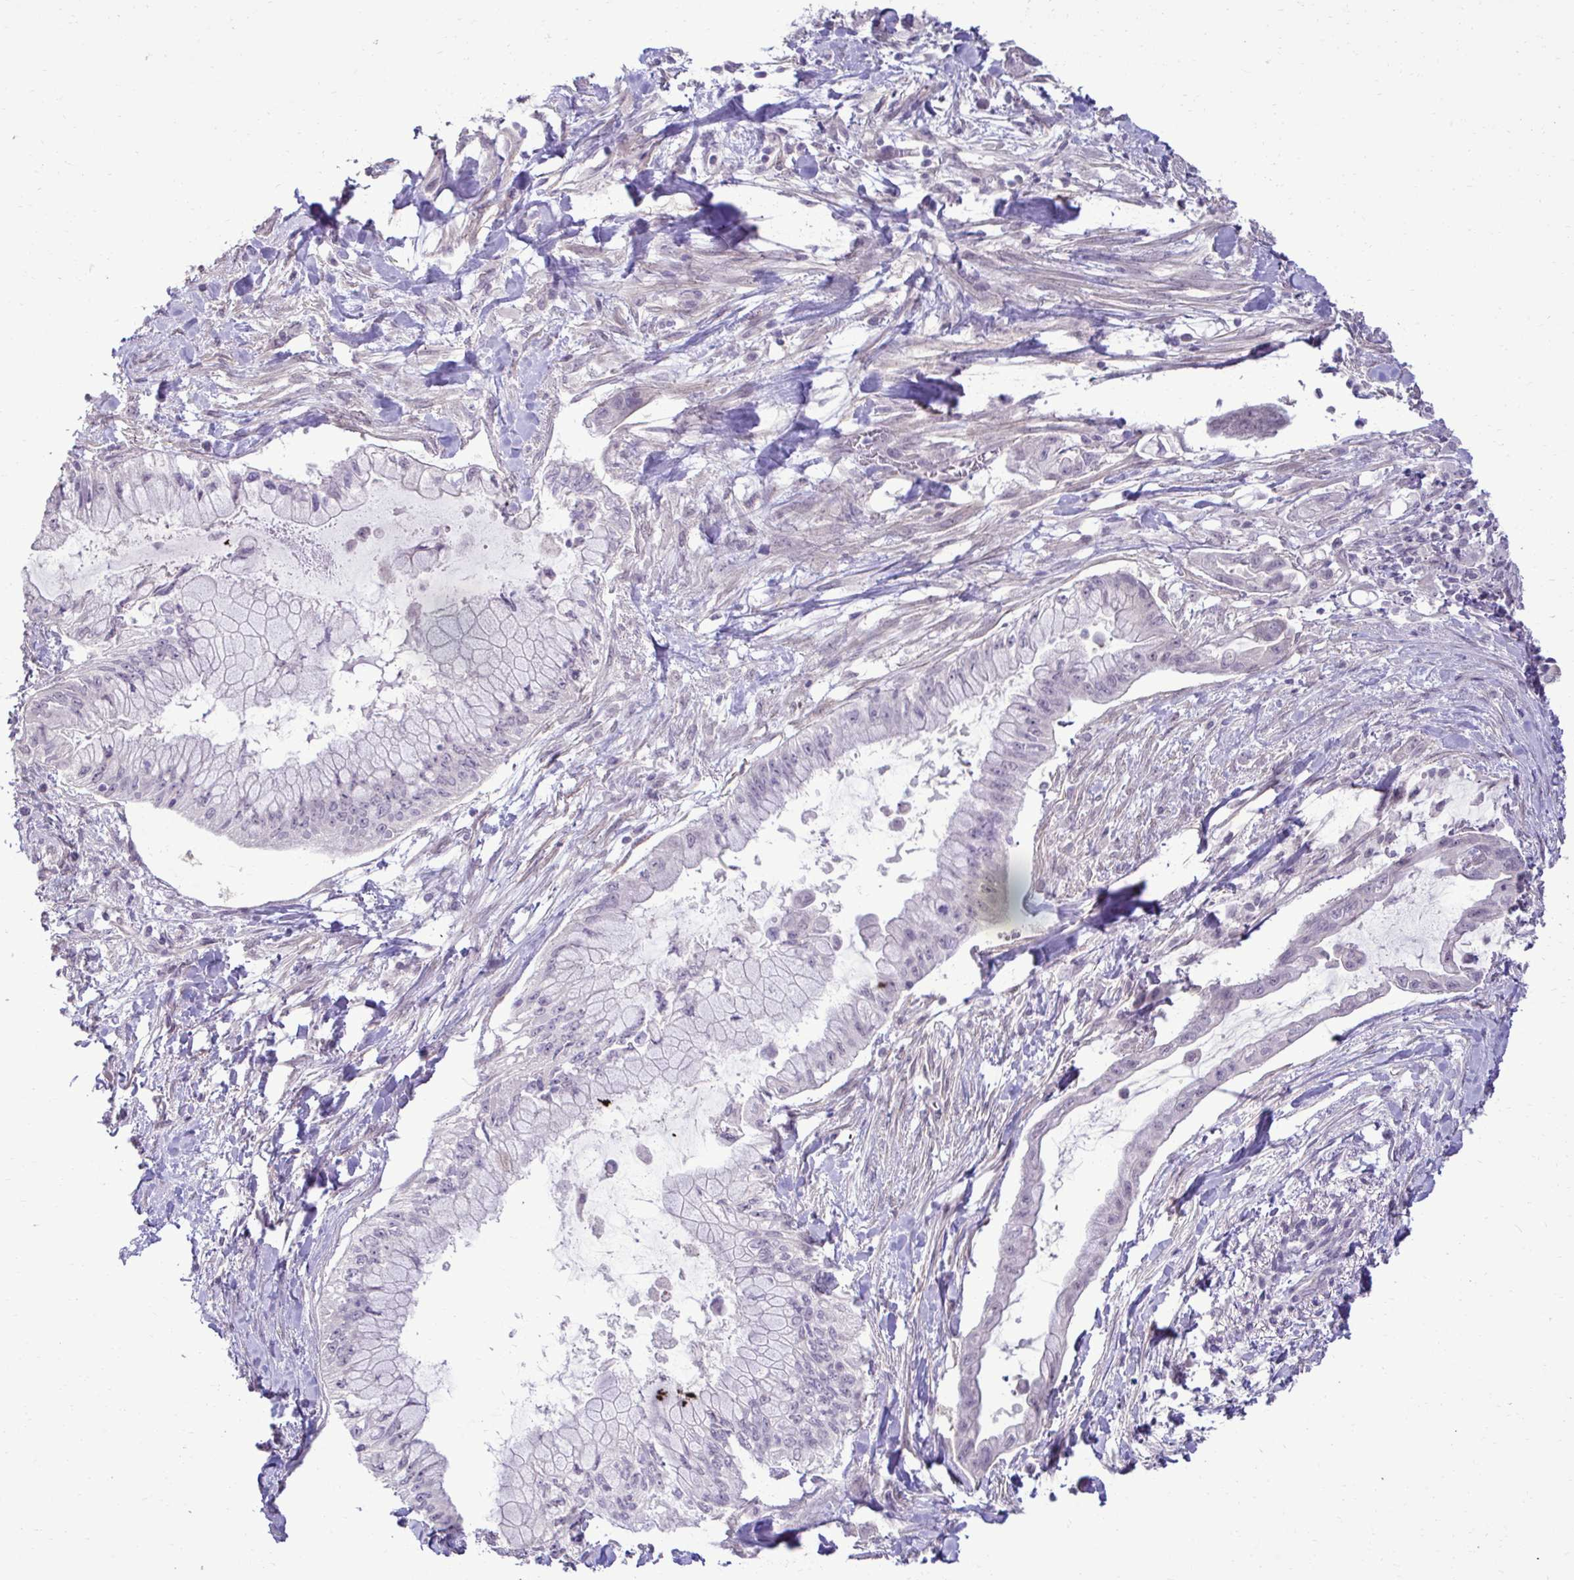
{"staining": {"intensity": "negative", "quantity": "none", "location": "none"}, "tissue": "pancreatic cancer", "cell_type": "Tumor cells", "image_type": "cancer", "snomed": [{"axis": "morphology", "description": "Adenocarcinoma, NOS"}, {"axis": "topography", "description": "Pancreas"}], "caption": "High magnification brightfield microscopy of pancreatic adenocarcinoma stained with DAB (brown) and counterstained with hematoxylin (blue): tumor cells show no significant staining.", "gene": "SLC30A3", "patient": {"sex": "male", "age": 48}}